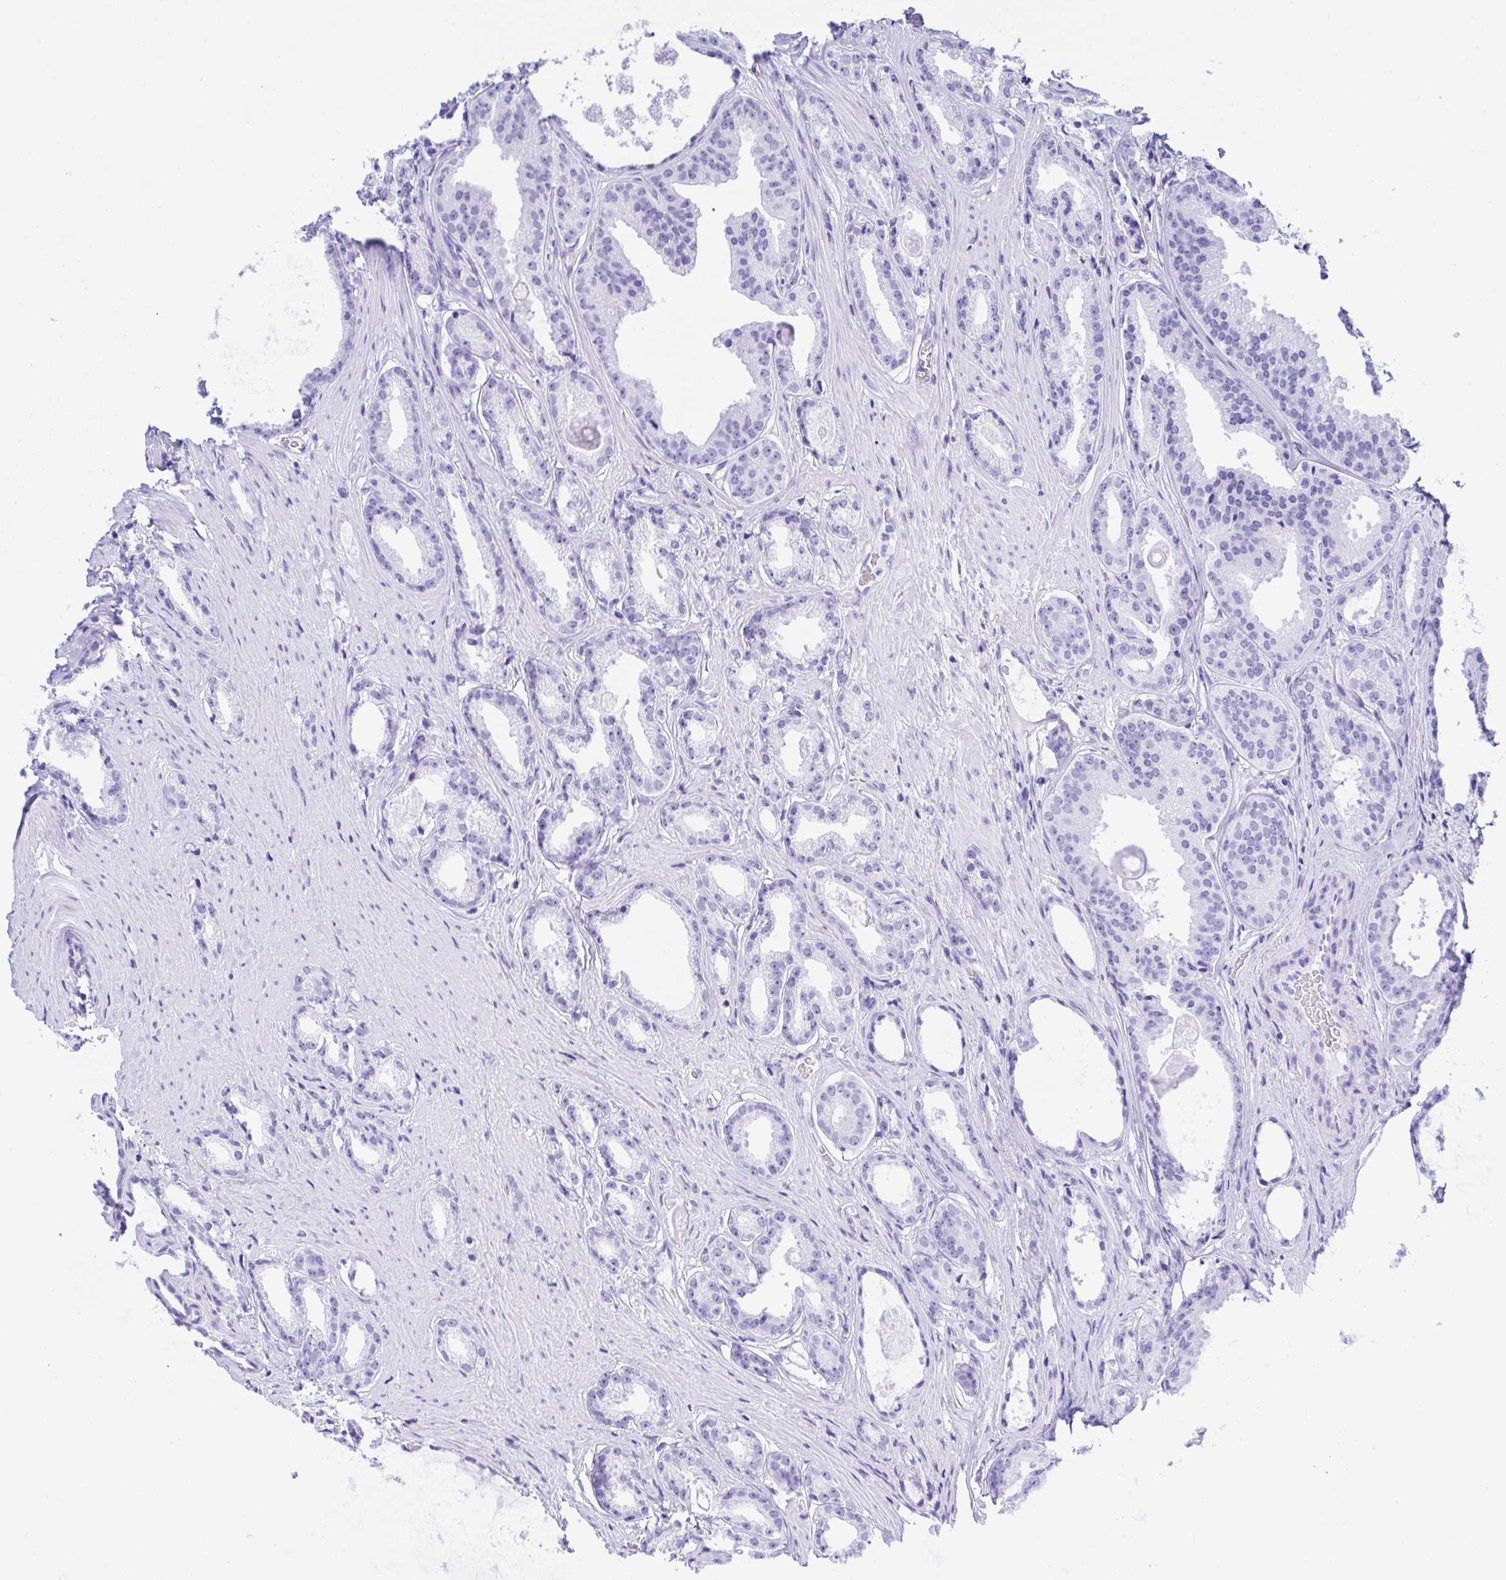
{"staining": {"intensity": "negative", "quantity": "none", "location": "none"}, "tissue": "prostate cancer", "cell_type": "Tumor cells", "image_type": "cancer", "snomed": [{"axis": "morphology", "description": "Adenocarcinoma, Low grade"}, {"axis": "topography", "description": "Prostate"}], "caption": "Human prostate cancer stained for a protein using immunohistochemistry demonstrates no expression in tumor cells.", "gene": "THOP1", "patient": {"sex": "male", "age": 65}}